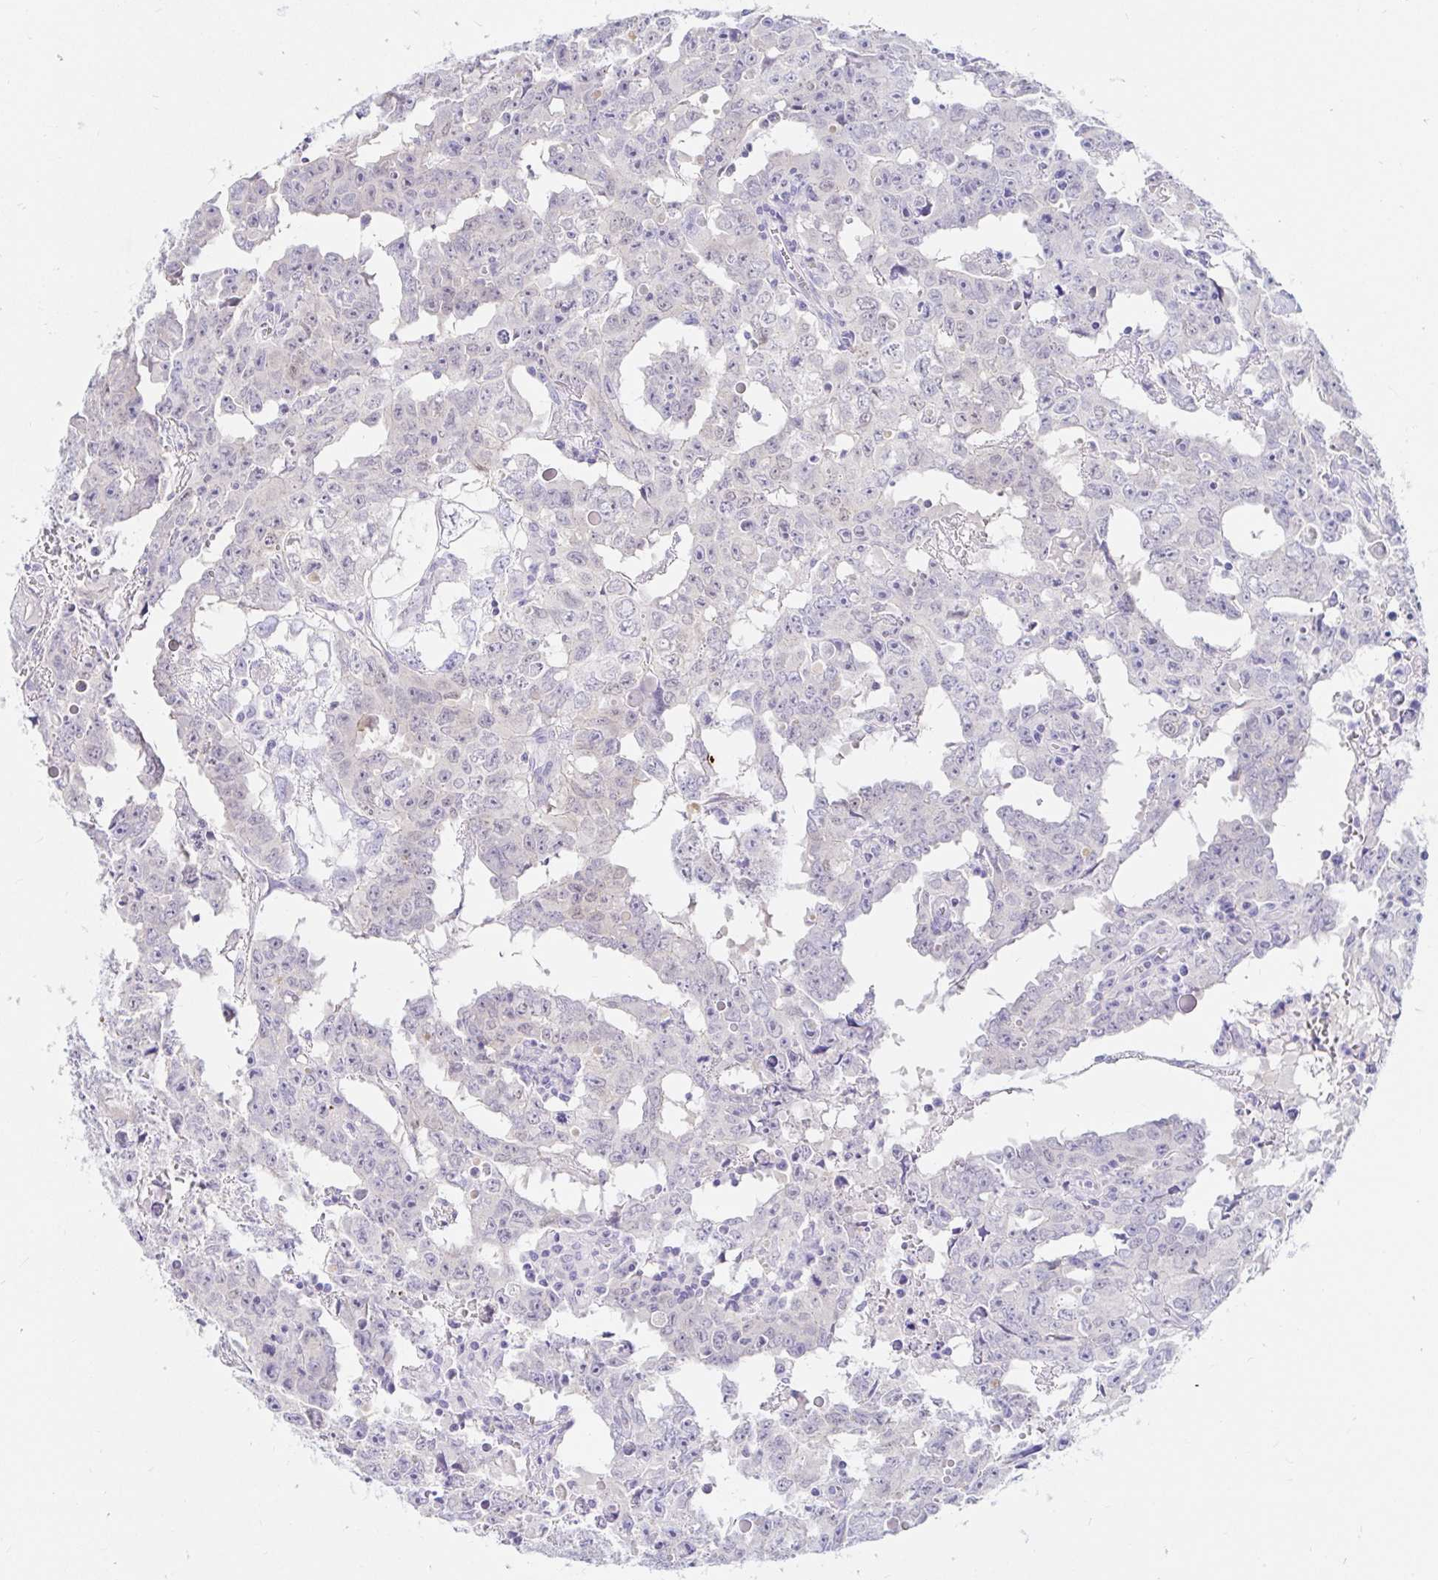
{"staining": {"intensity": "negative", "quantity": "none", "location": "none"}, "tissue": "testis cancer", "cell_type": "Tumor cells", "image_type": "cancer", "snomed": [{"axis": "morphology", "description": "Carcinoma, Embryonal, NOS"}, {"axis": "topography", "description": "Testis"}], "caption": "IHC of testis cancer demonstrates no expression in tumor cells. (Stains: DAB (3,3'-diaminobenzidine) immunohistochemistry (IHC) with hematoxylin counter stain, Microscopy: brightfield microscopy at high magnification).", "gene": "PPP1R1B", "patient": {"sex": "male", "age": 22}}